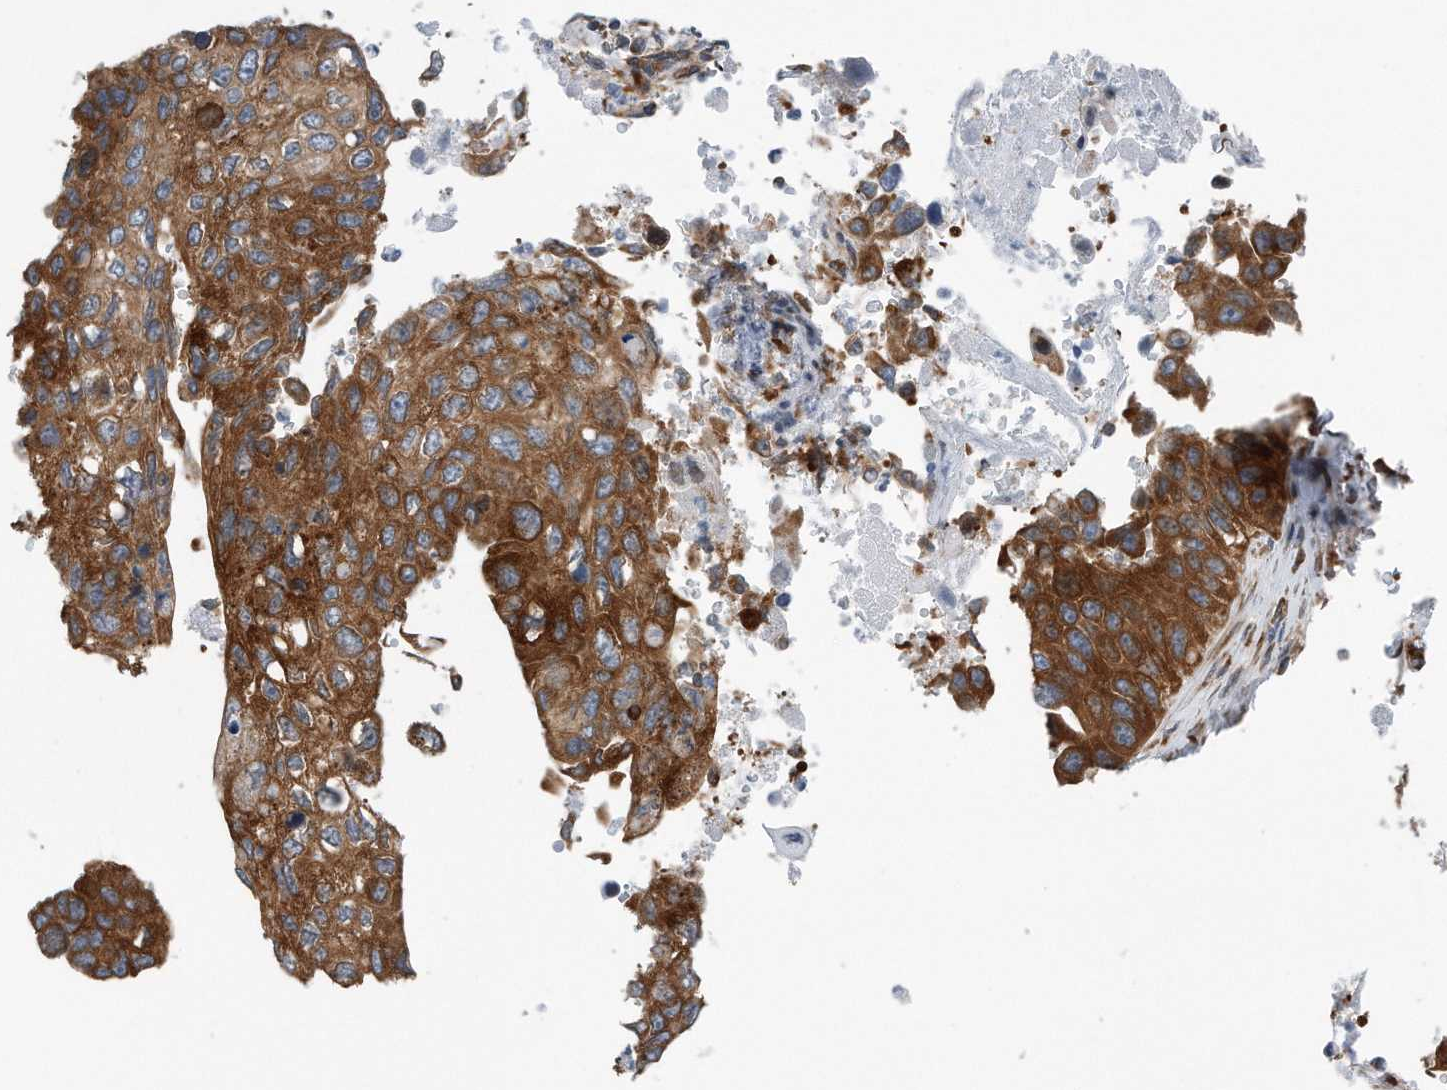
{"staining": {"intensity": "strong", "quantity": ">75%", "location": "cytoplasmic/membranous"}, "tissue": "lung cancer", "cell_type": "Tumor cells", "image_type": "cancer", "snomed": [{"axis": "morphology", "description": "Squamous cell carcinoma, NOS"}, {"axis": "topography", "description": "Lung"}], "caption": "Protein analysis of lung squamous cell carcinoma tissue exhibits strong cytoplasmic/membranous expression in about >75% of tumor cells.", "gene": "RPL26L1", "patient": {"sex": "male", "age": 61}}